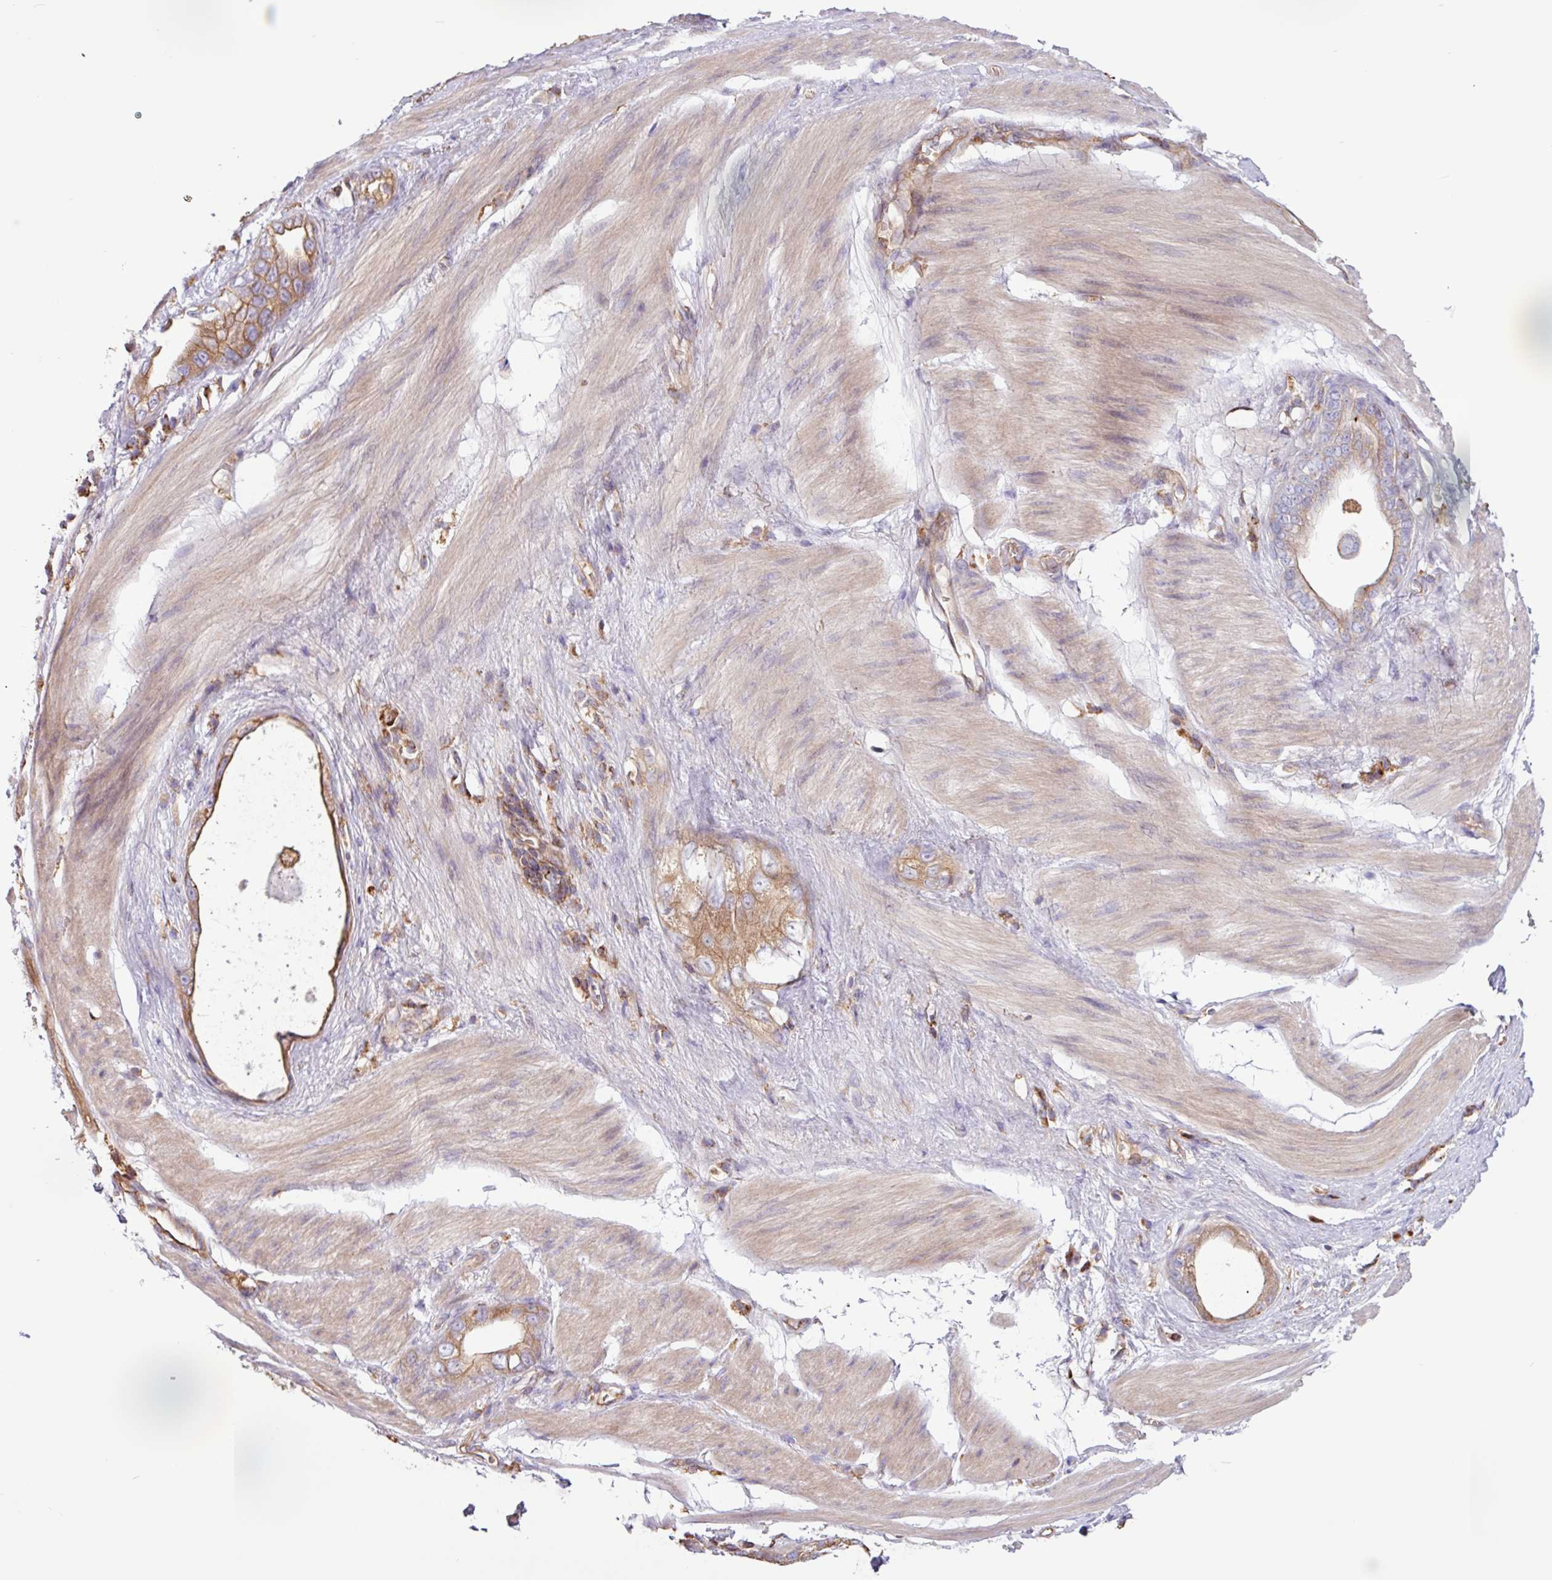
{"staining": {"intensity": "moderate", "quantity": ">75%", "location": "cytoplasmic/membranous"}, "tissue": "stomach cancer", "cell_type": "Tumor cells", "image_type": "cancer", "snomed": [{"axis": "morphology", "description": "Adenocarcinoma, NOS"}, {"axis": "topography", "description": "Stomach"}], "caption": "Immunohistochemical staining of human stomach cancer (adenocarcinoma) demonstrates medium levels of moderate cytoplasmic/membranous staining in about >75% of tumor cells. The staining was performed using DAB to visualize the protein expression in brown, while the nuclei were stained in blue with hematoxylin (Magnification: 20x).", "gene": "ACTR3", "patient": {"sex": "male", "age": 55}}